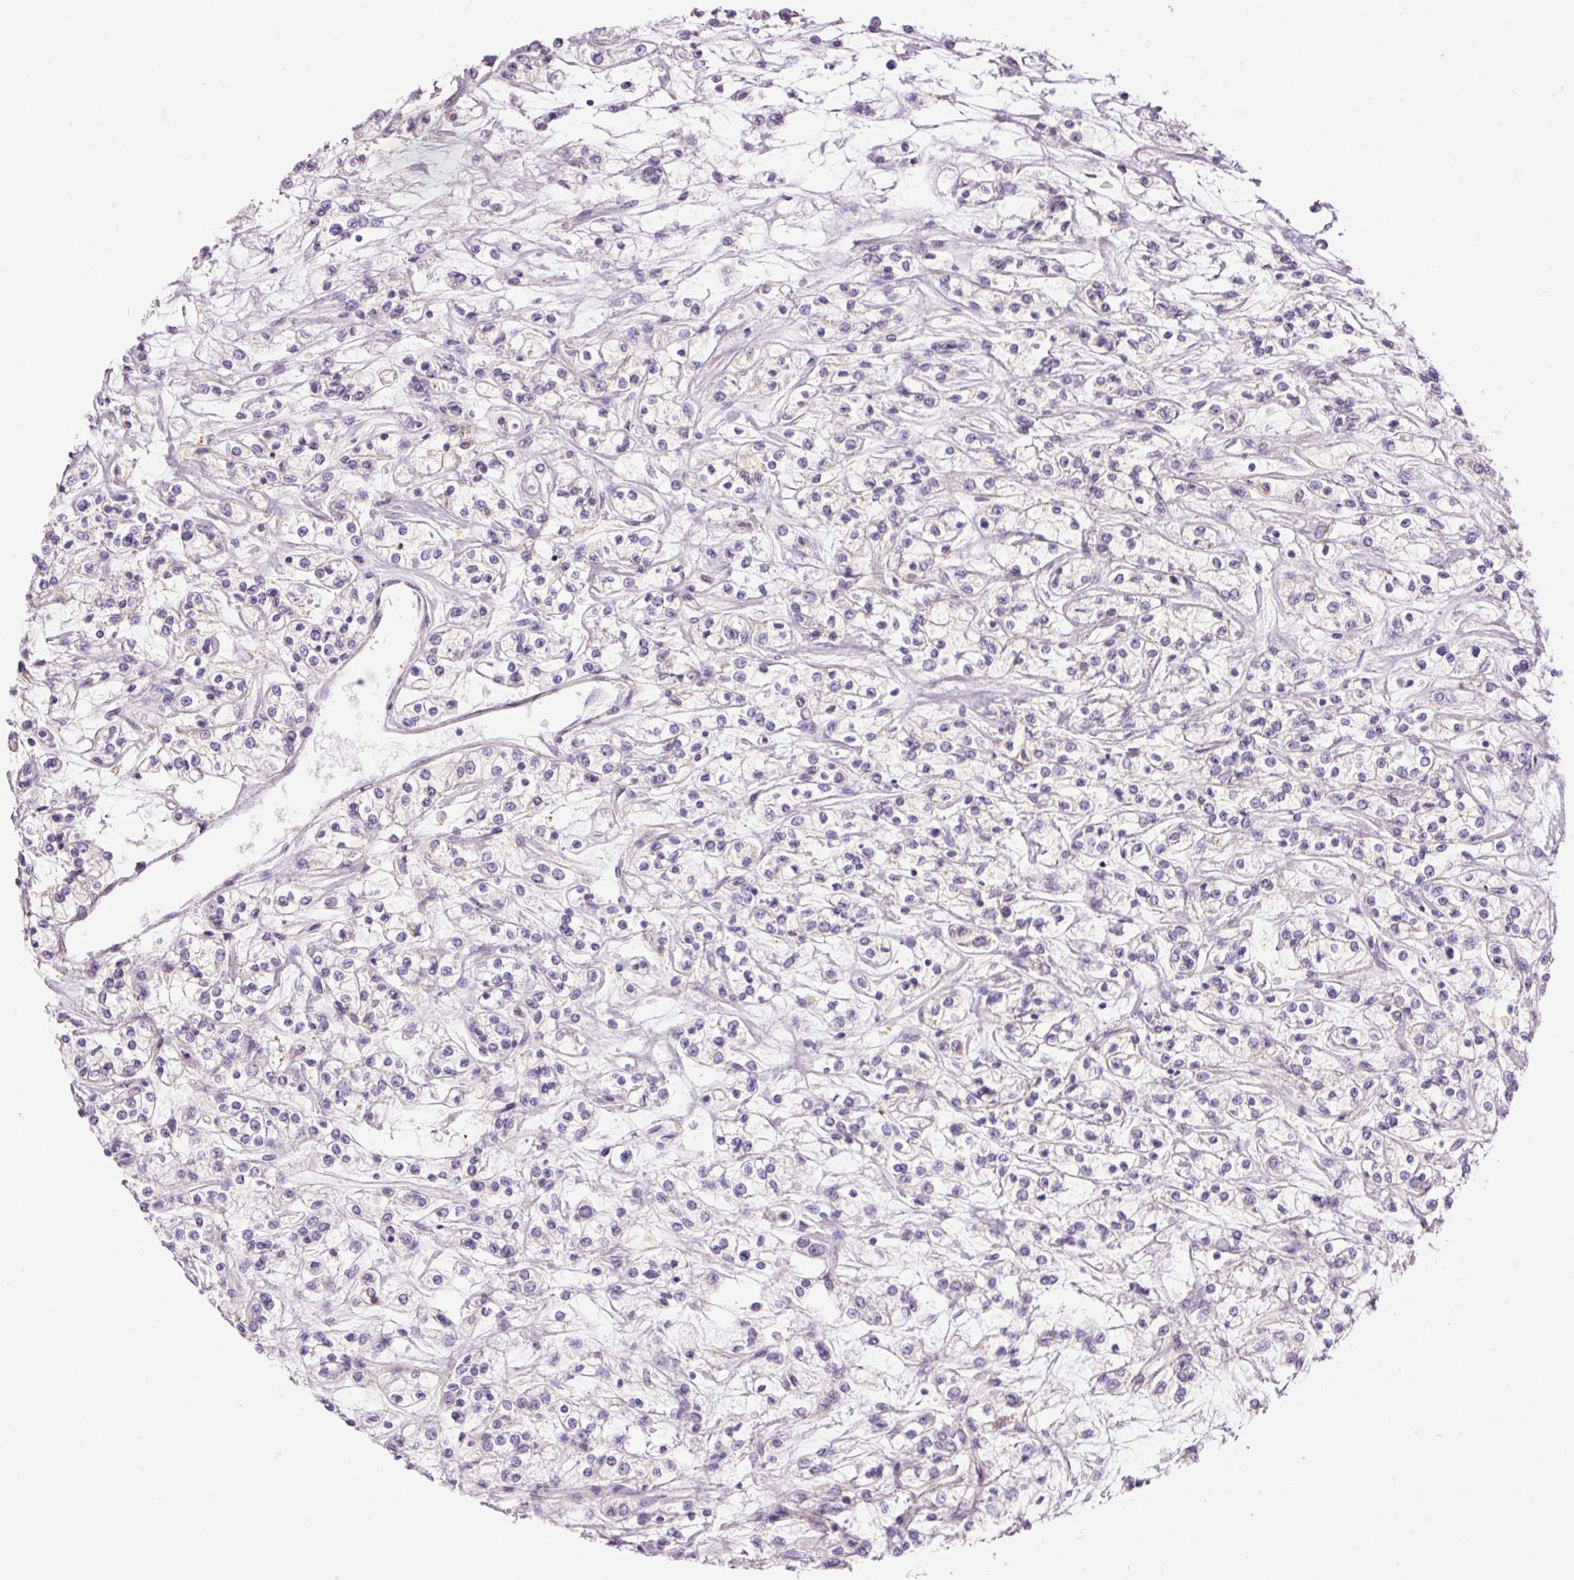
{"staining": {"intensity": "negative", "quantity": "none", "location": "none"}, "tissue": "renal cancer", "cell_type": "Tumor cells", "image_type": "cancer", "snomed": [{"axis": "morphology", "description": "Adenocarcinoma, NOS"}, {"axis": "topography", "description": "Kidney"}], "caption": "A micrograph of renal cancer (adenocarcinoma) stained for a protein reveals no brown staining in tumor cells.", "gene": "IL10RB", "patient": {"sex": "female", "age": 59}}